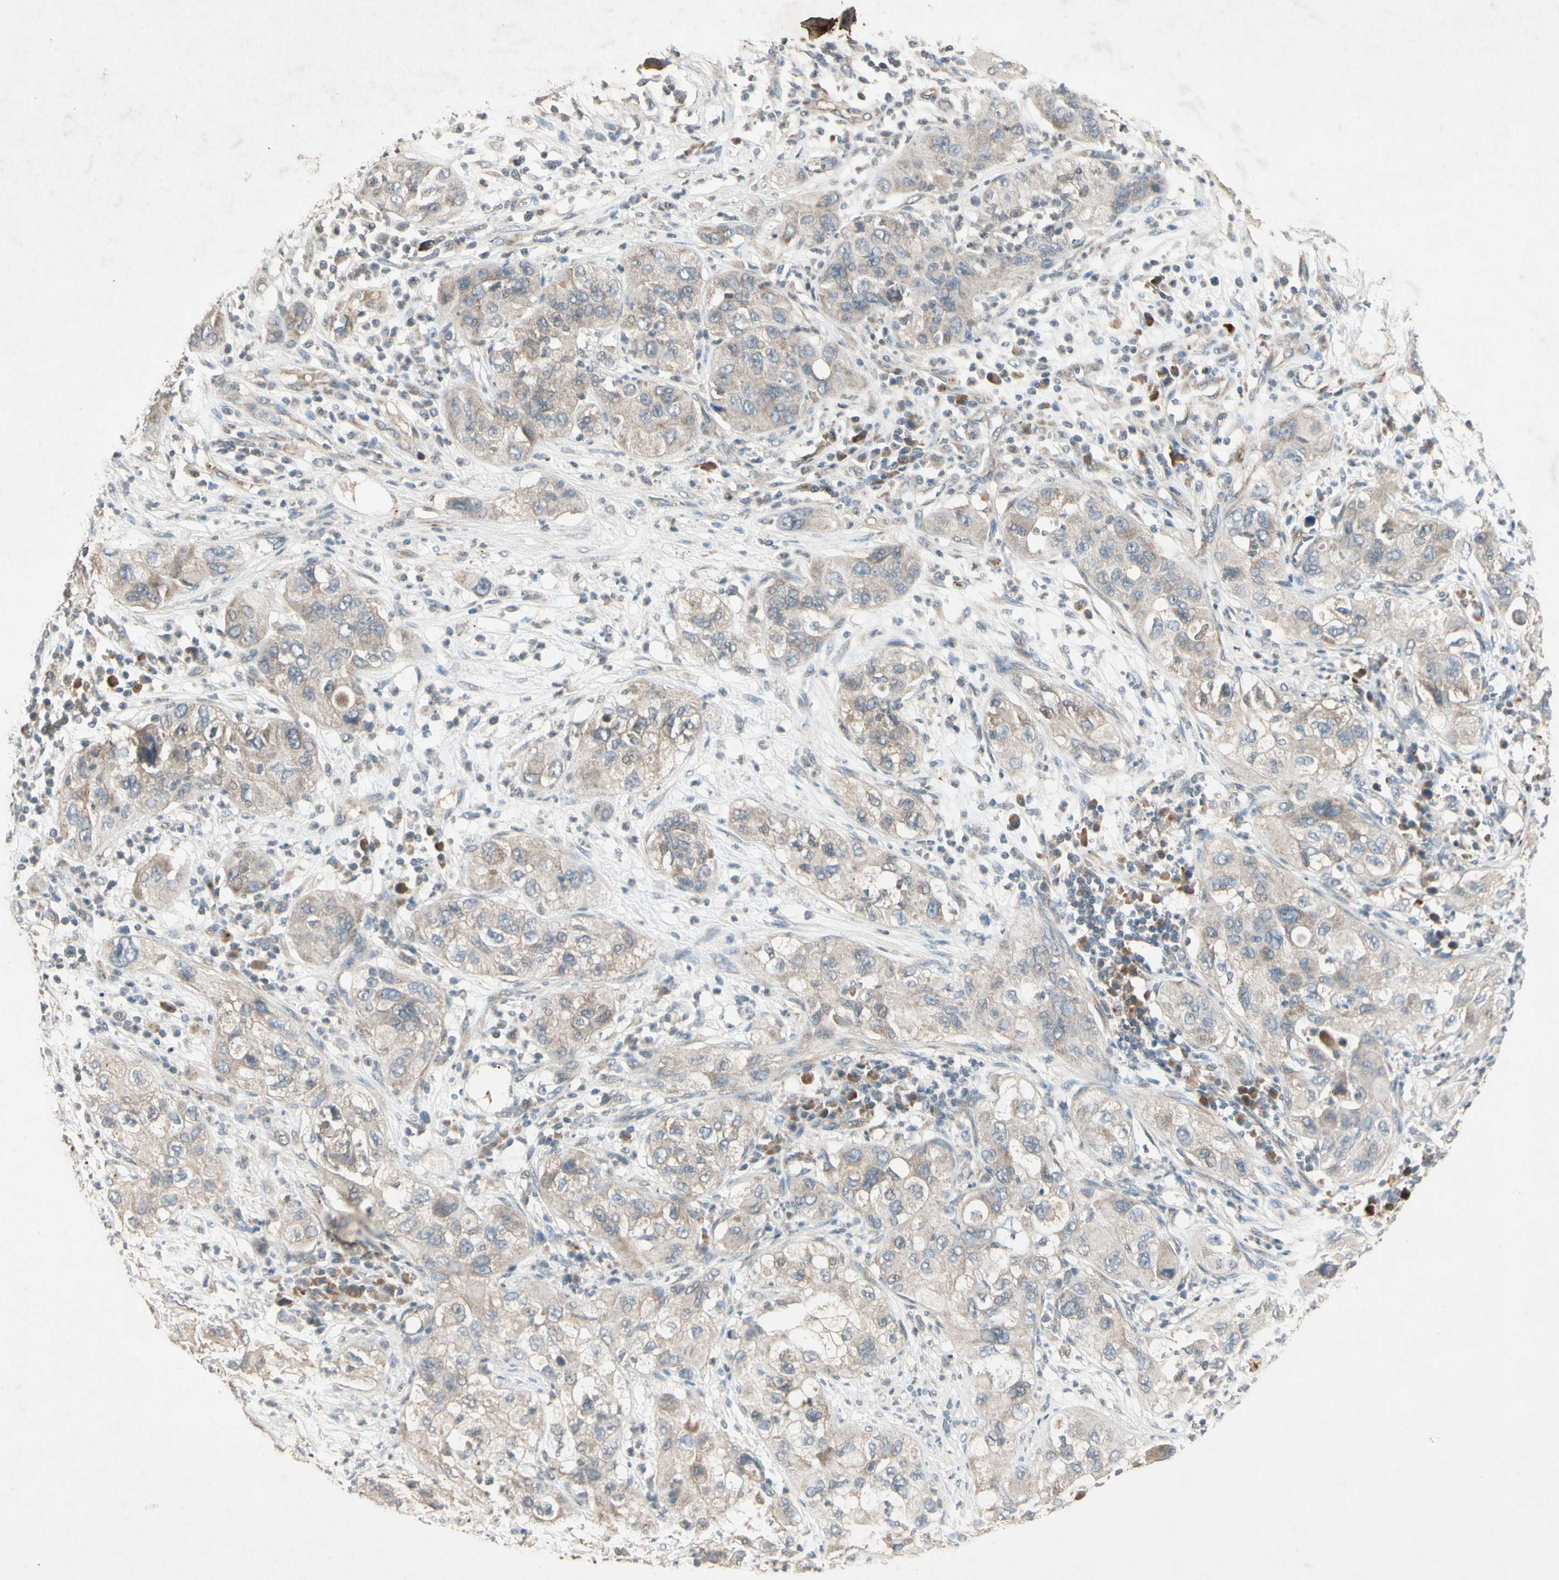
{"staining": {"intensity": "weak", "quantity": "25%-75%", "location": "cytoplasmic/membranous"}, "tissue": "pancreatic cancer", "cell_type": "Tumor cells", "image_type": "cancer", "snomed": [{"axis": "morphology", "description": "Adenocarcinoma, NOS"}, {"axis": "topography", "description": "Pancreas"}], "caption": "Brown immunohistochemical staining in pancreatic cancer demonstrates weak cytoplasmic/membranous expression in approximately 25%-75% of tumor cells.", "gene": "GPLD1", "patient": {"sex": "female", "age": 78}}